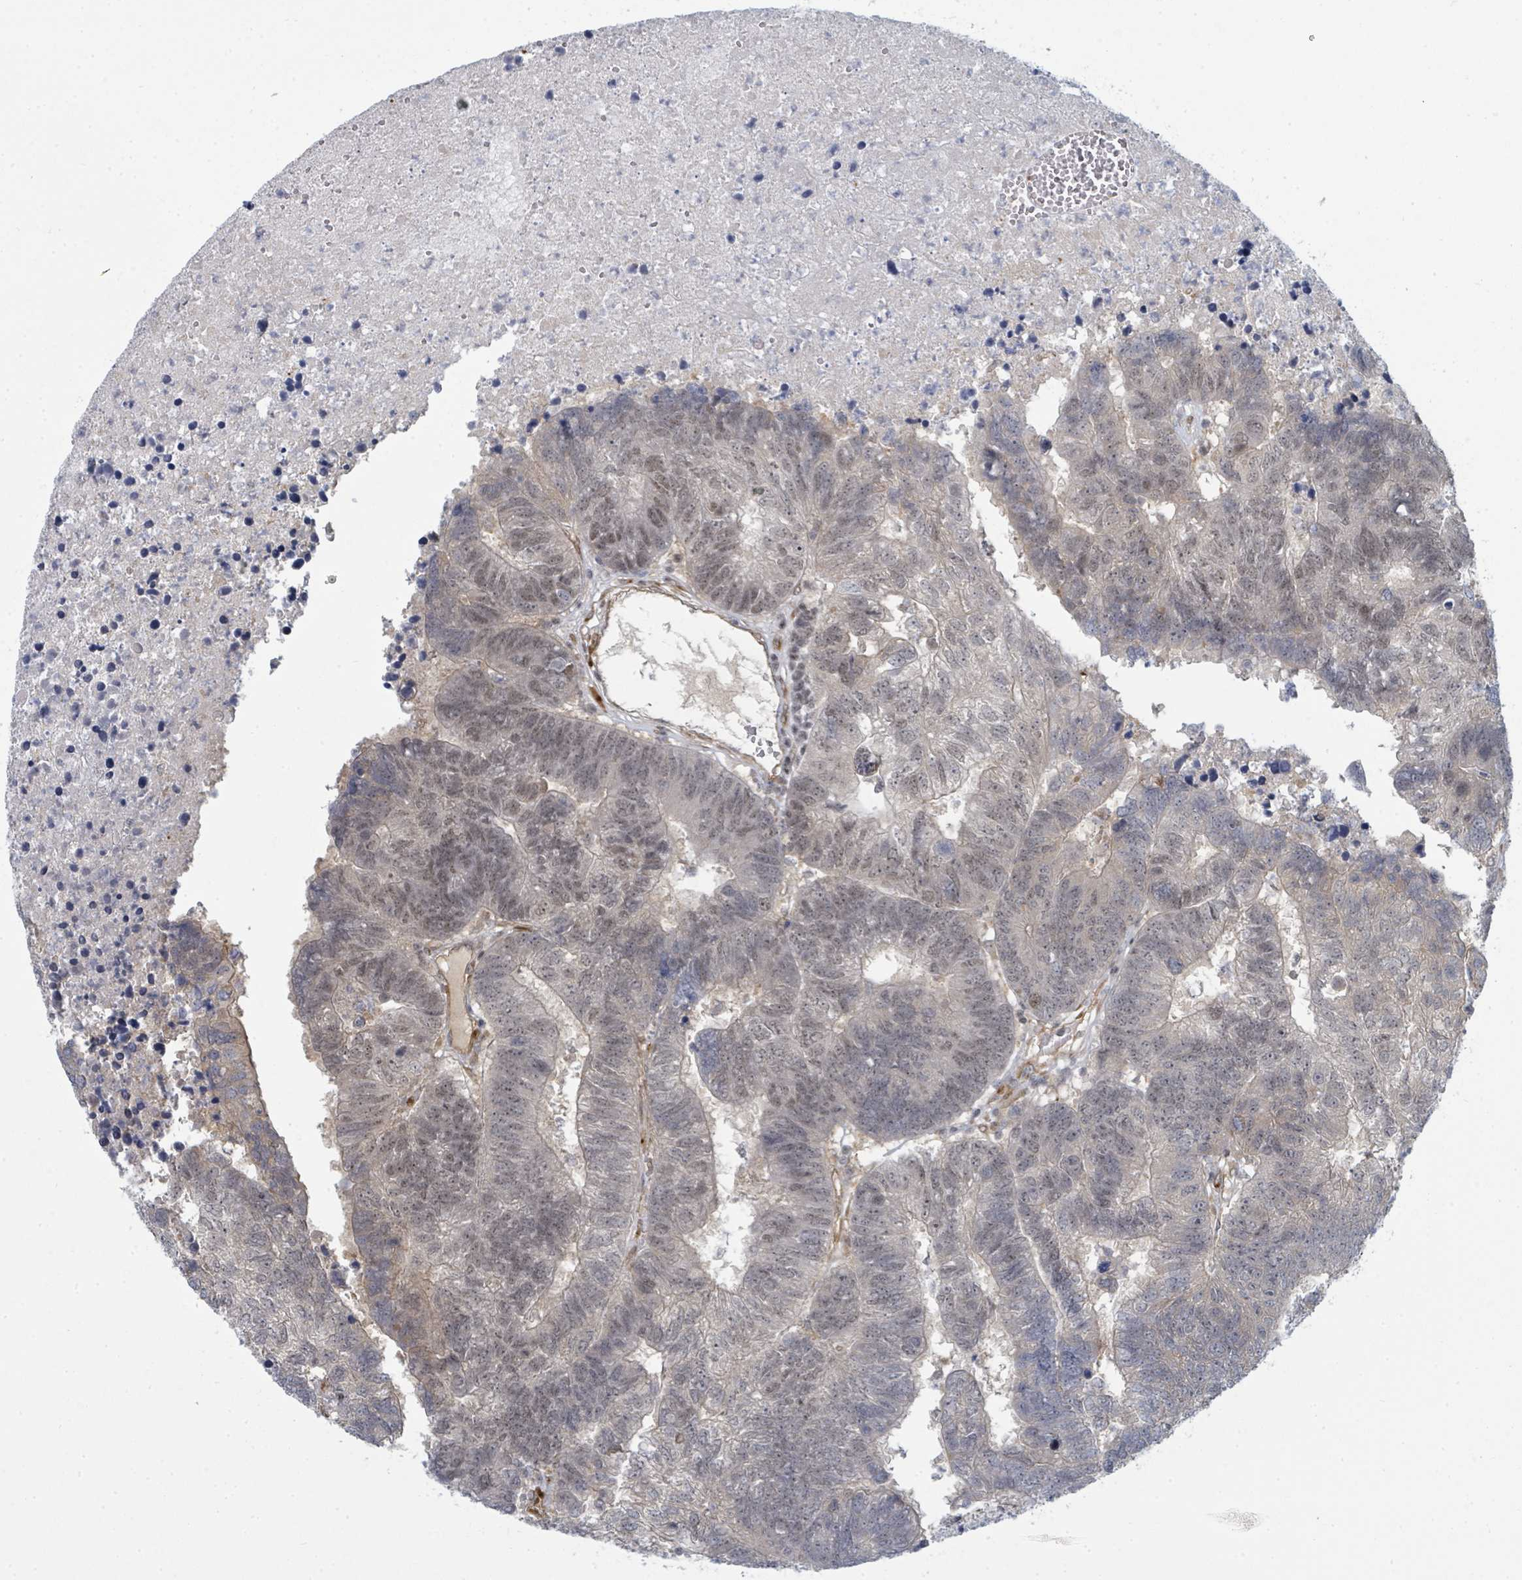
{"staining": {"intensity": "weak", "quantity": "<25%", "location": "nuclear"}, "tissue": "colorectal cancer", "cell_type": "Tumor cells", "image_type": "cancer", "snomed": [{"axis": "morphology", "description": "Adenocarcinoma, NOS"}, {"axis": "topography", "description": "Colon"}], "caption": "Protein analysis of colorectal cancer (adenocarcinoma) exhibits no significant staining in tumor cells.", "gene": "PSMG2", "patient": {"sex": "female", "age": 48}}